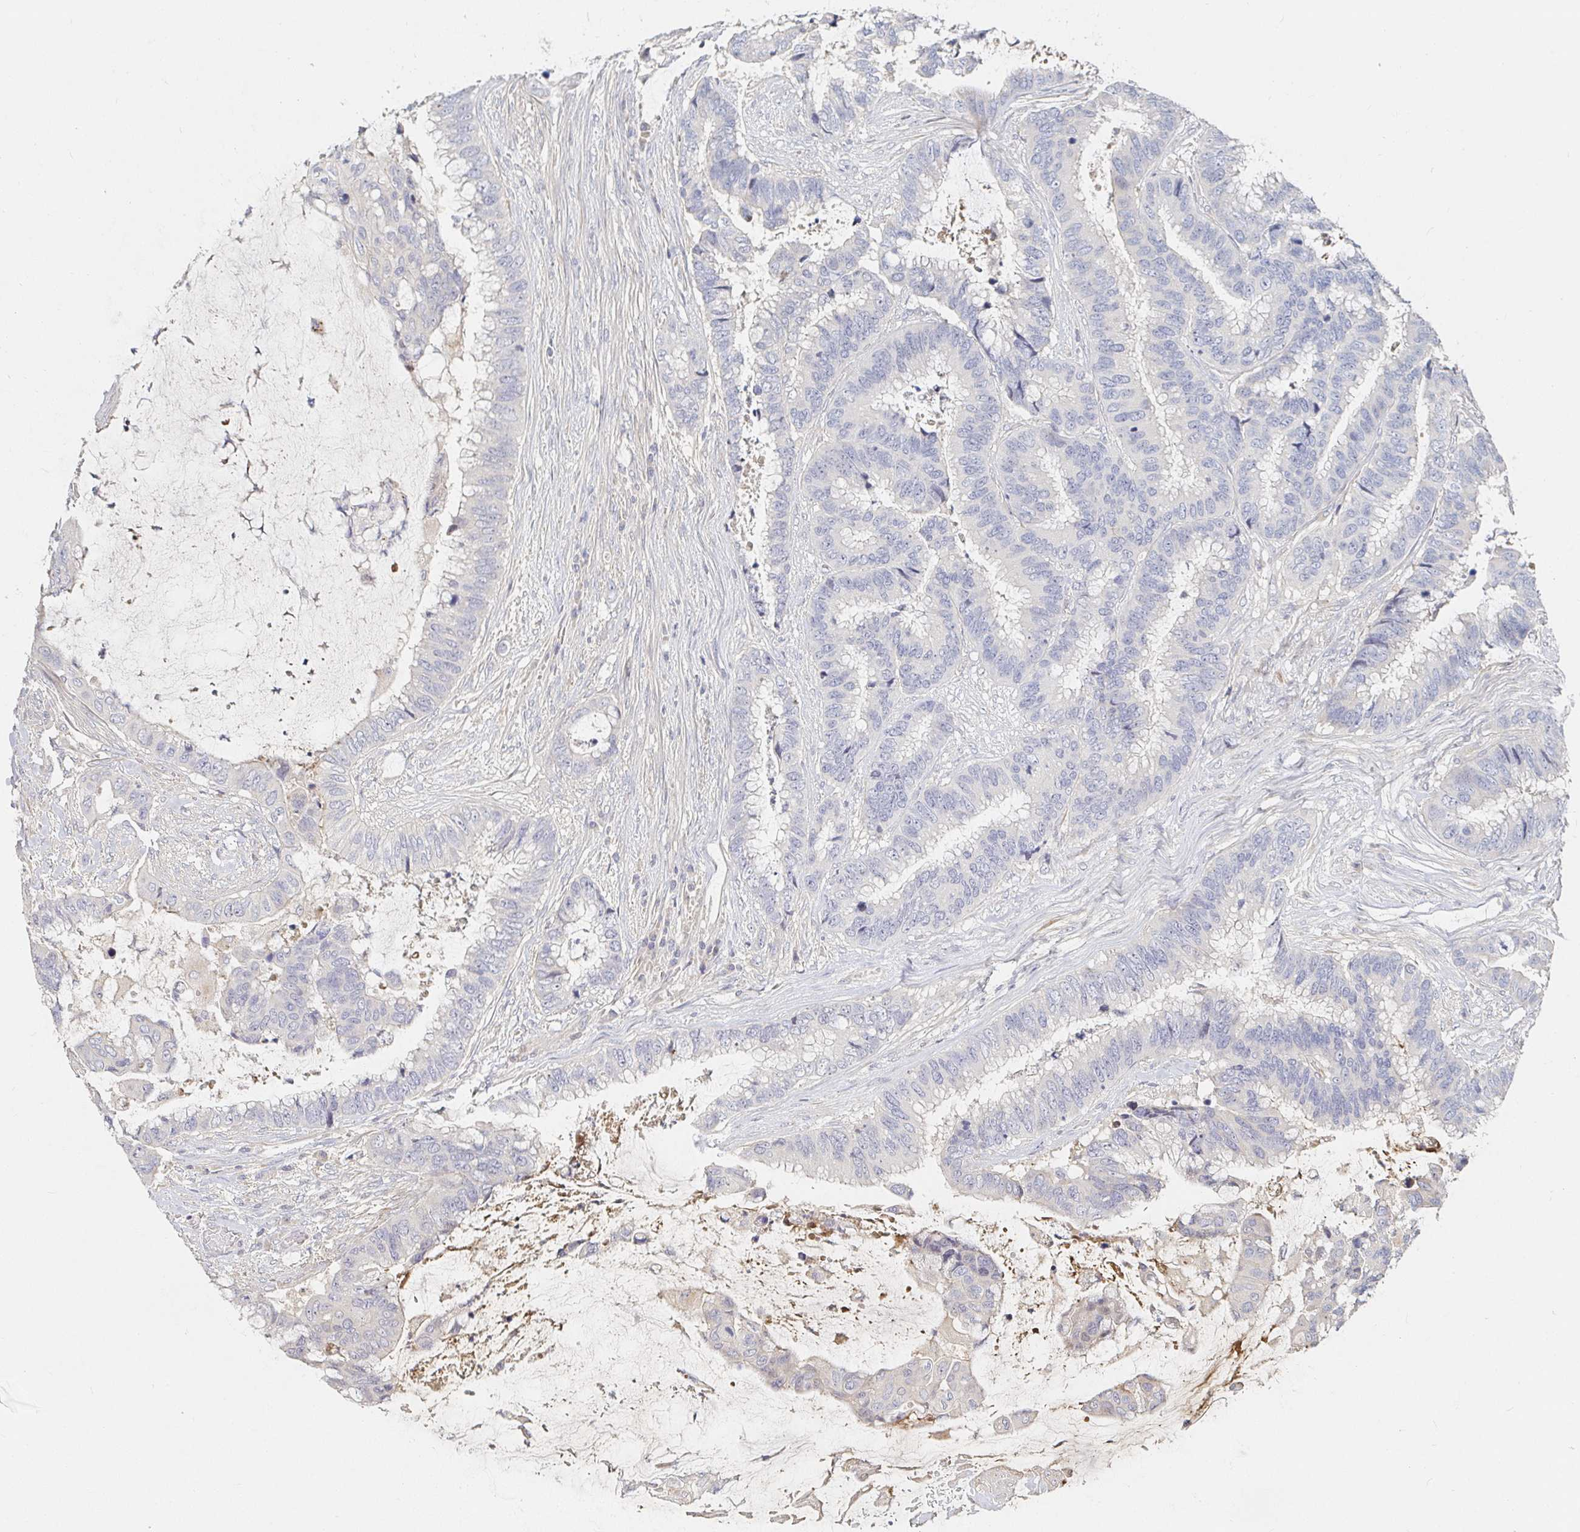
{"staining": {"intensity": "negative", "quantity": "none", "location": "none"}, "tissue": "colorectal cancer", "cell_type": "Tumor cells", "image_type": "cancer", "snomed": [{"axis": "morphology", "description": "Adenocarcinoma, NOS"}, {"axis": "topography", "description": "Rectum"}], "caption": "Photomicrograph shows no protein staining in tumor cells of colorectal cancer tissue.", "gene": "NME9", "patient": {"sex": "female", "age": 59}}